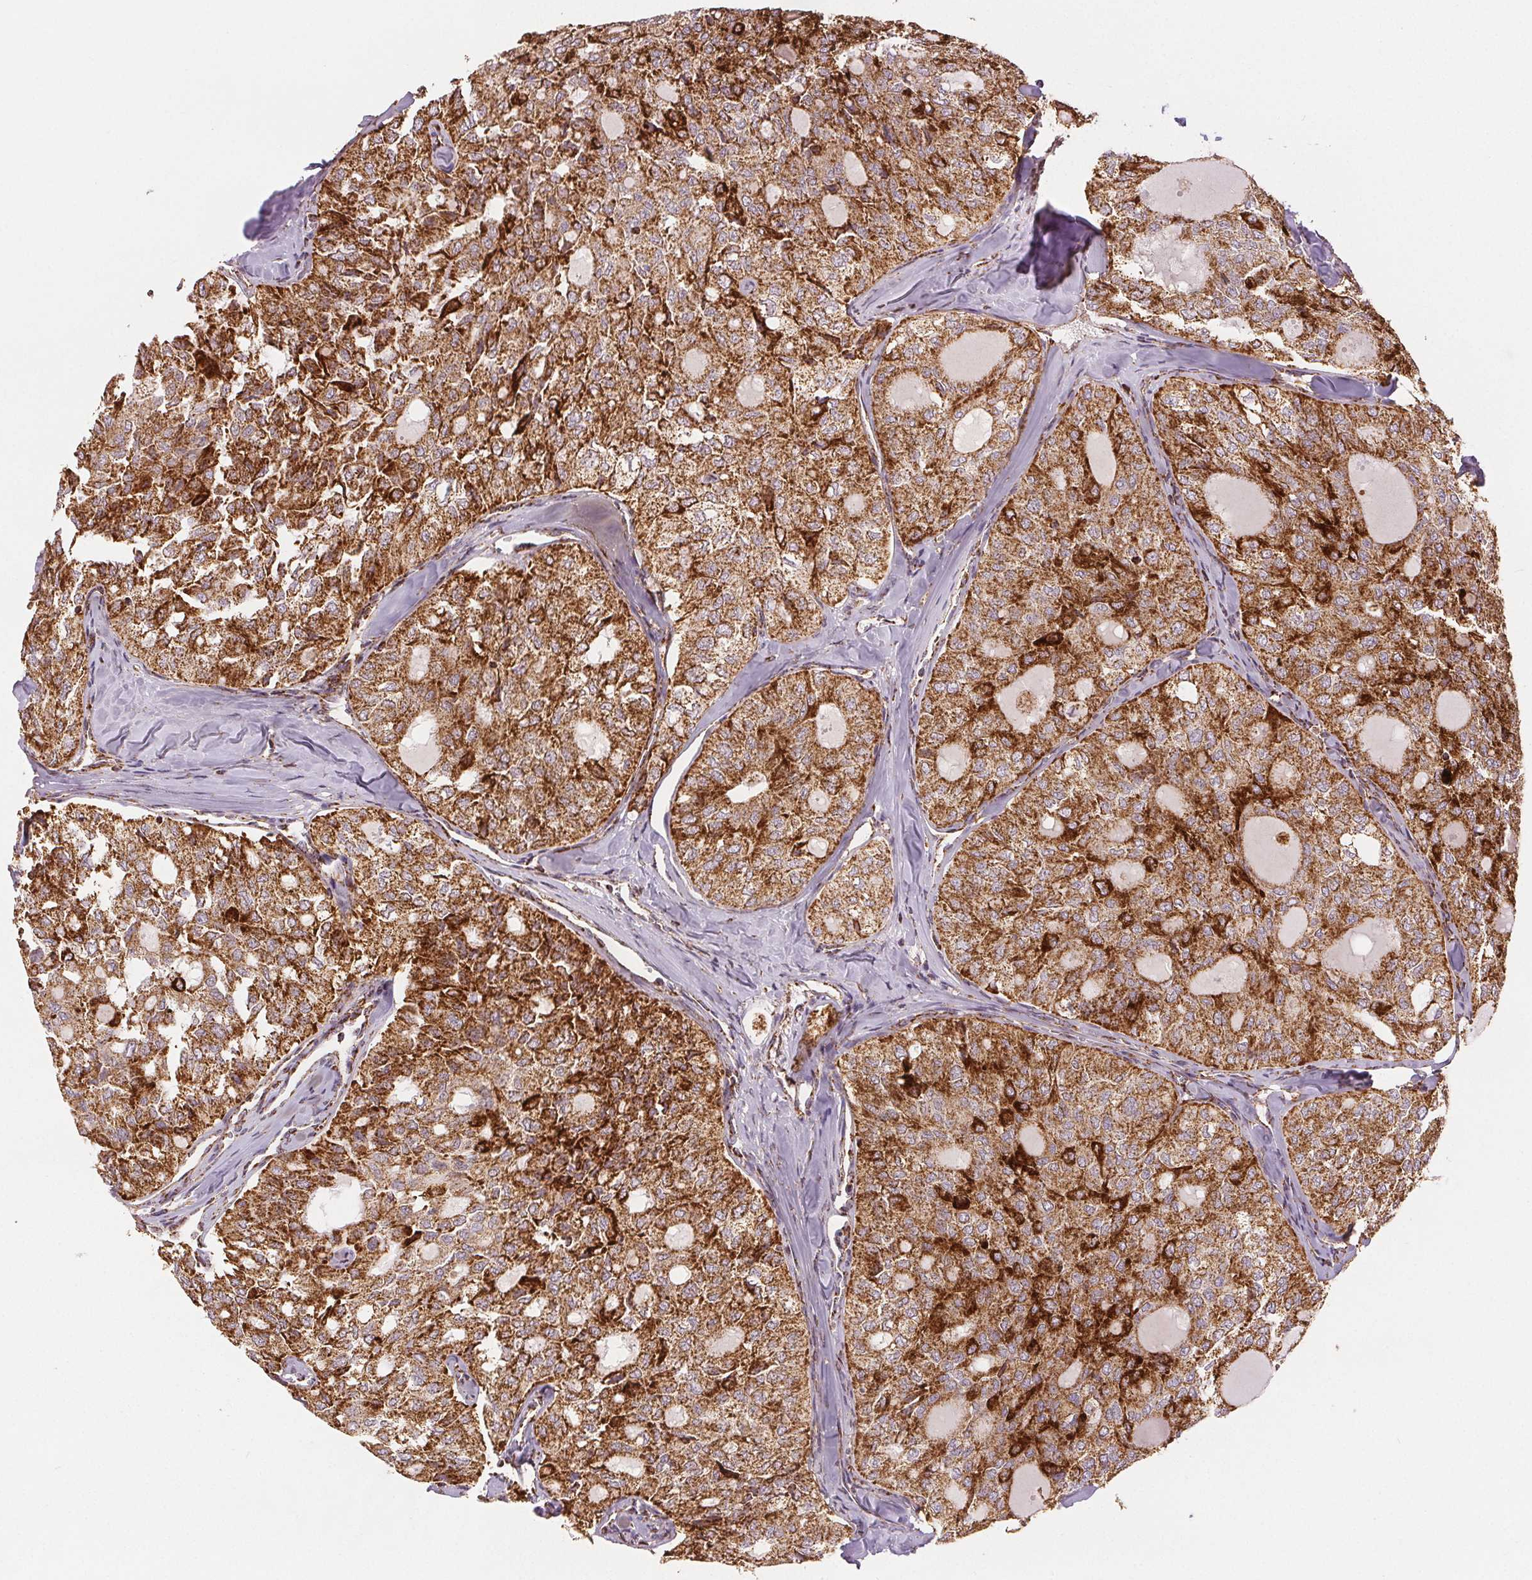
{"staining": {"intensity": "strong", "quantity": ">75%", "location": "cytoplasmic/membranous"}, "tissue": "thyroid cancer", "cell_type": "Tumor cells", "image_type": "cancer", "snomed": [{"axis": "morphology", "description": "Follicular adenoma carcinoma, NOS"}, {"axis": "topography", "description": "Thyroid gland"}], "caption": "Protein staining exhibits strong cytoplasmic/membranous expression in approximately >75% of tumor cells in thyroid cancer (follicular adenoma carcinoma).", "gene": "SDHB", "patient": {"sex": "male", "age": 75}}